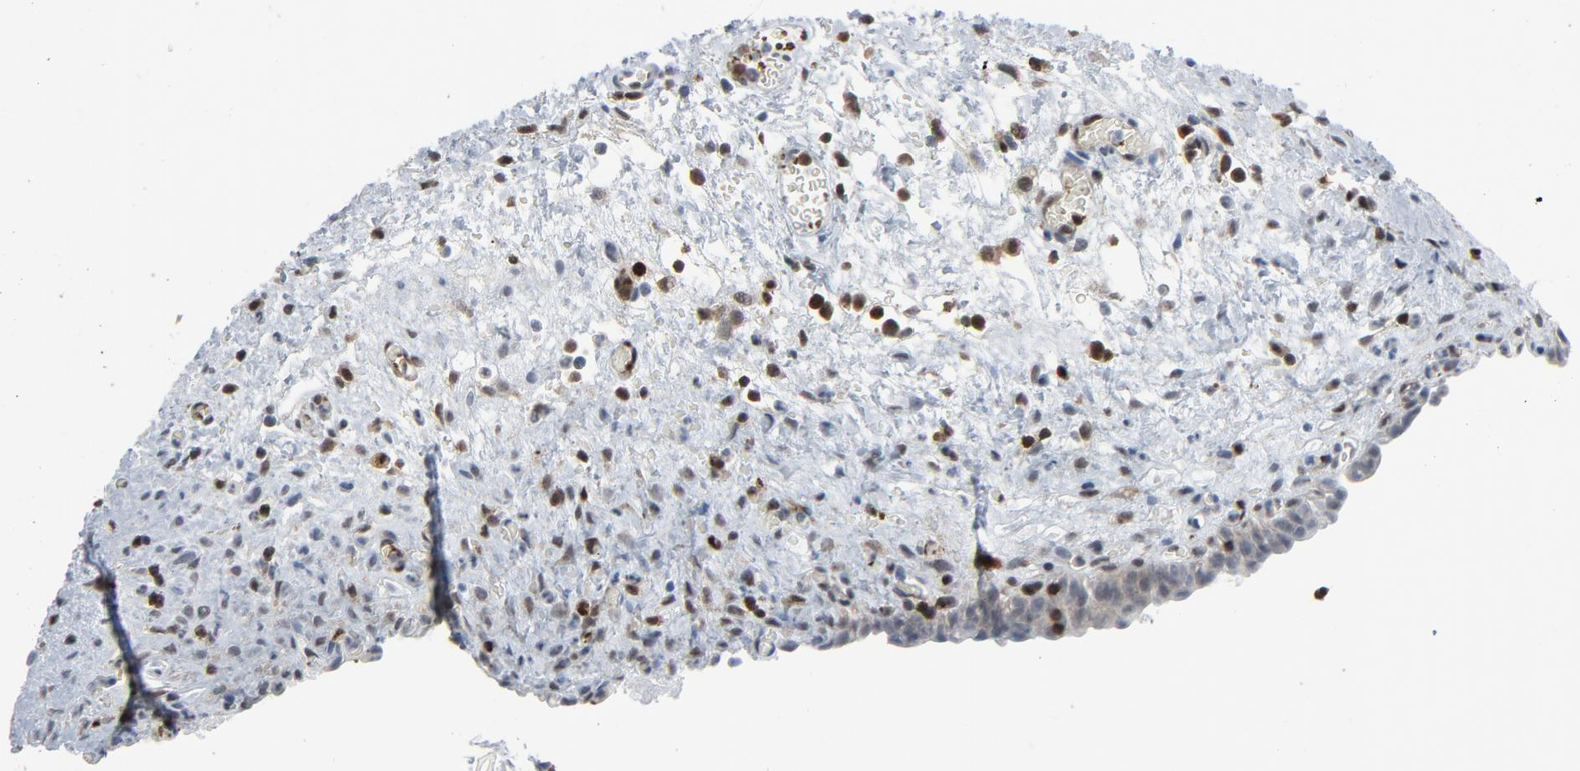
{"staining": {"intensity": "weak", "quantity": "25%-75%", "location": "cytoplasmic/membranous"}, "tissue": "urinary bladder", "cell_type": "Urothelial cells", "image_type": "normal", "snomed": [{"axis": "morphology", "description": "Normal tissue, NOS"}, {"axis": "morphology", "description": "Dysplasia, NOS"}, {"axis": "topography", "description": "Urinary bladder"}], "caption": "Weak cytoplasmic/membranous protein staining is seen in about 25%-75% of urothelial cells in urinary bladder. (DAB = brown stain, brightfield microscopy at high magnification).", "gene": "STAT5A", "patient": {"sex": "male", "age": 35}}